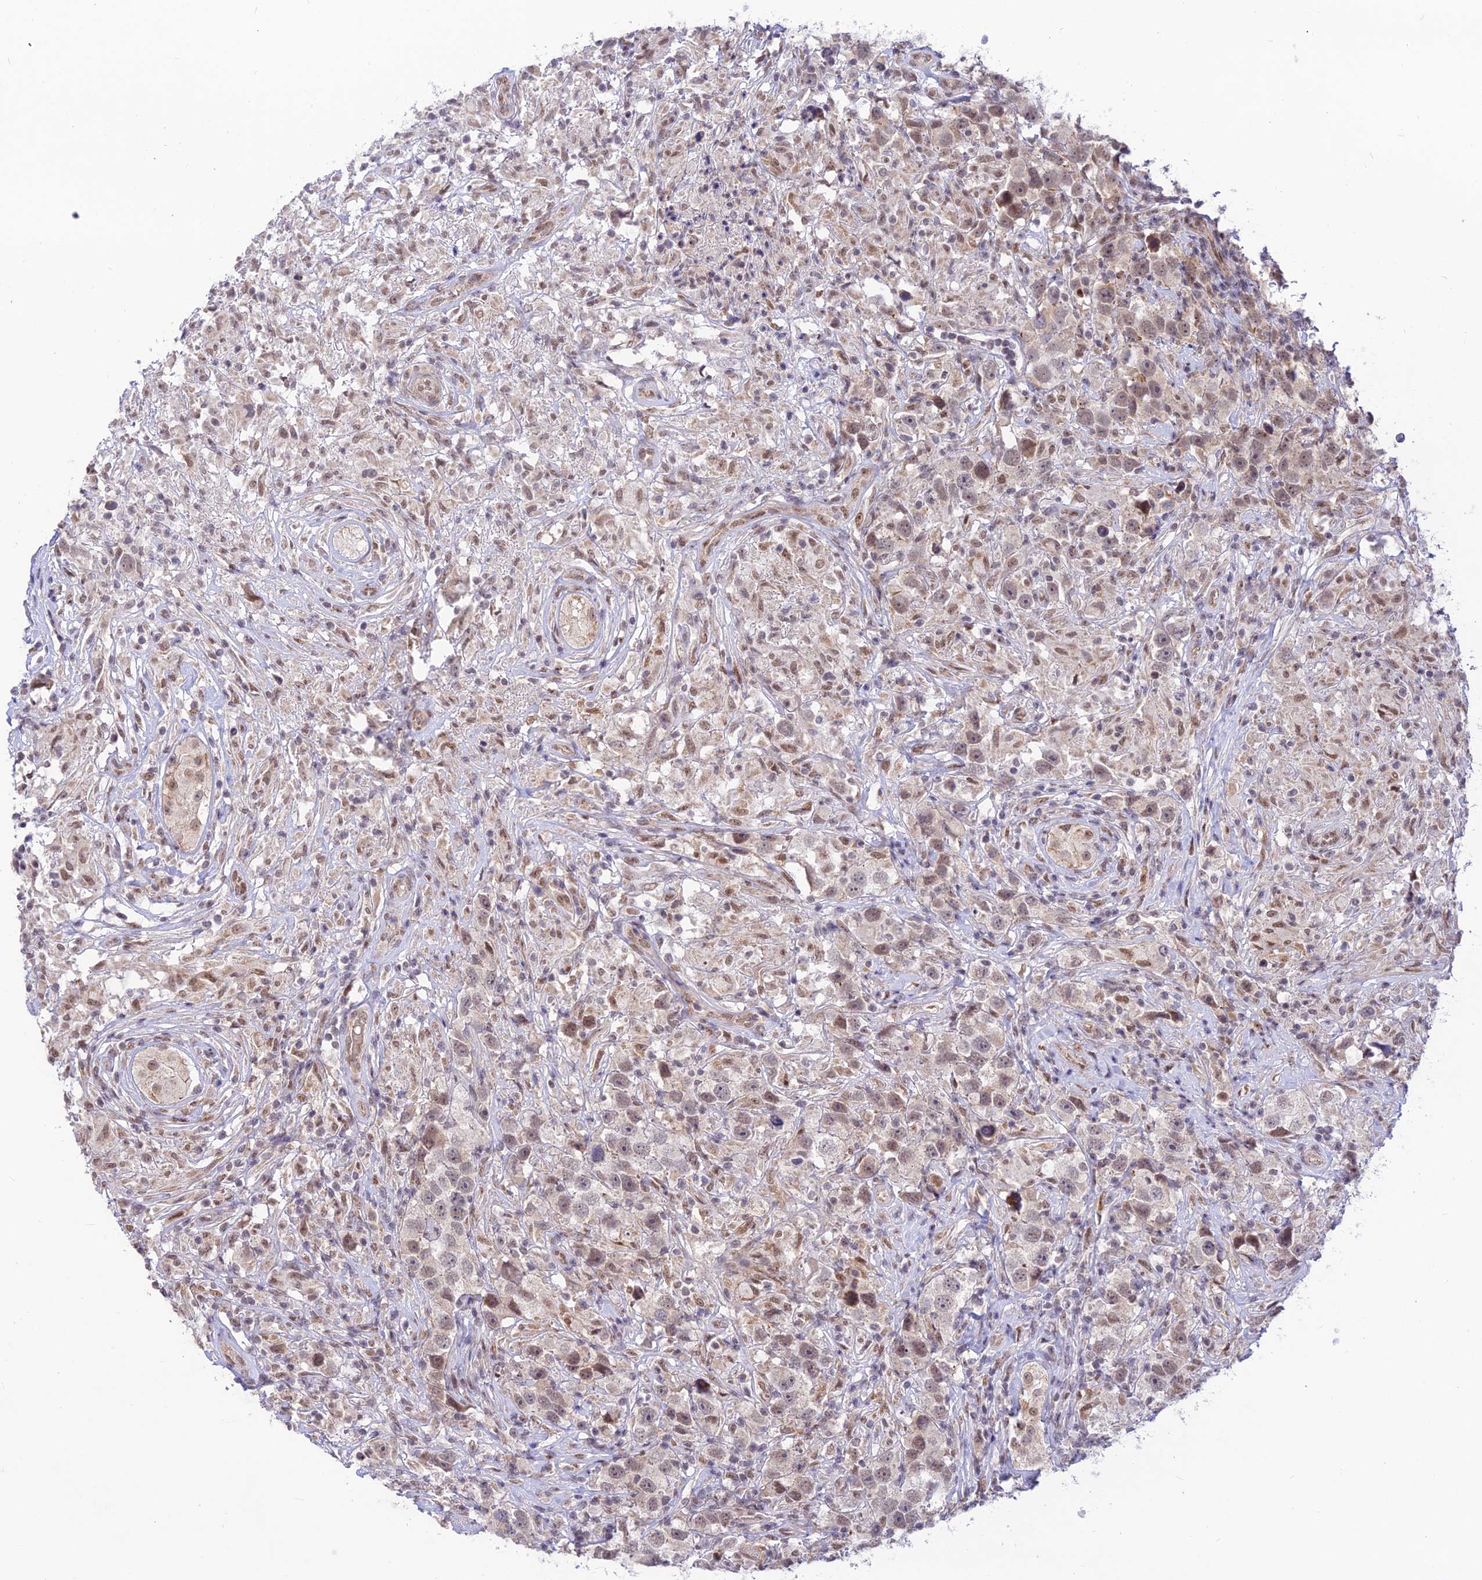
{"staining": {"intensity": "weak", "quantity": "25%-75%", "location": "nuclear"}, "tissue": "testis cancer", "cell_type": "Tumor cells", "image_type": "cancer", "snomed": [{"axis": "morphology", "description": "Seminoma, NOS"}, {"axis": "topography", "description": "Testis"}], "caption": "Immunohistochemical staining of seminoma (testis) demonstrates low levels of weak nuclear protein positivity in approximately 25%-75% of tumor cells. (DAB IHC with brightfield microscopy, high magnification).", "gene": "MICOS13", "patient": {"sex": "male", "age": 49}}